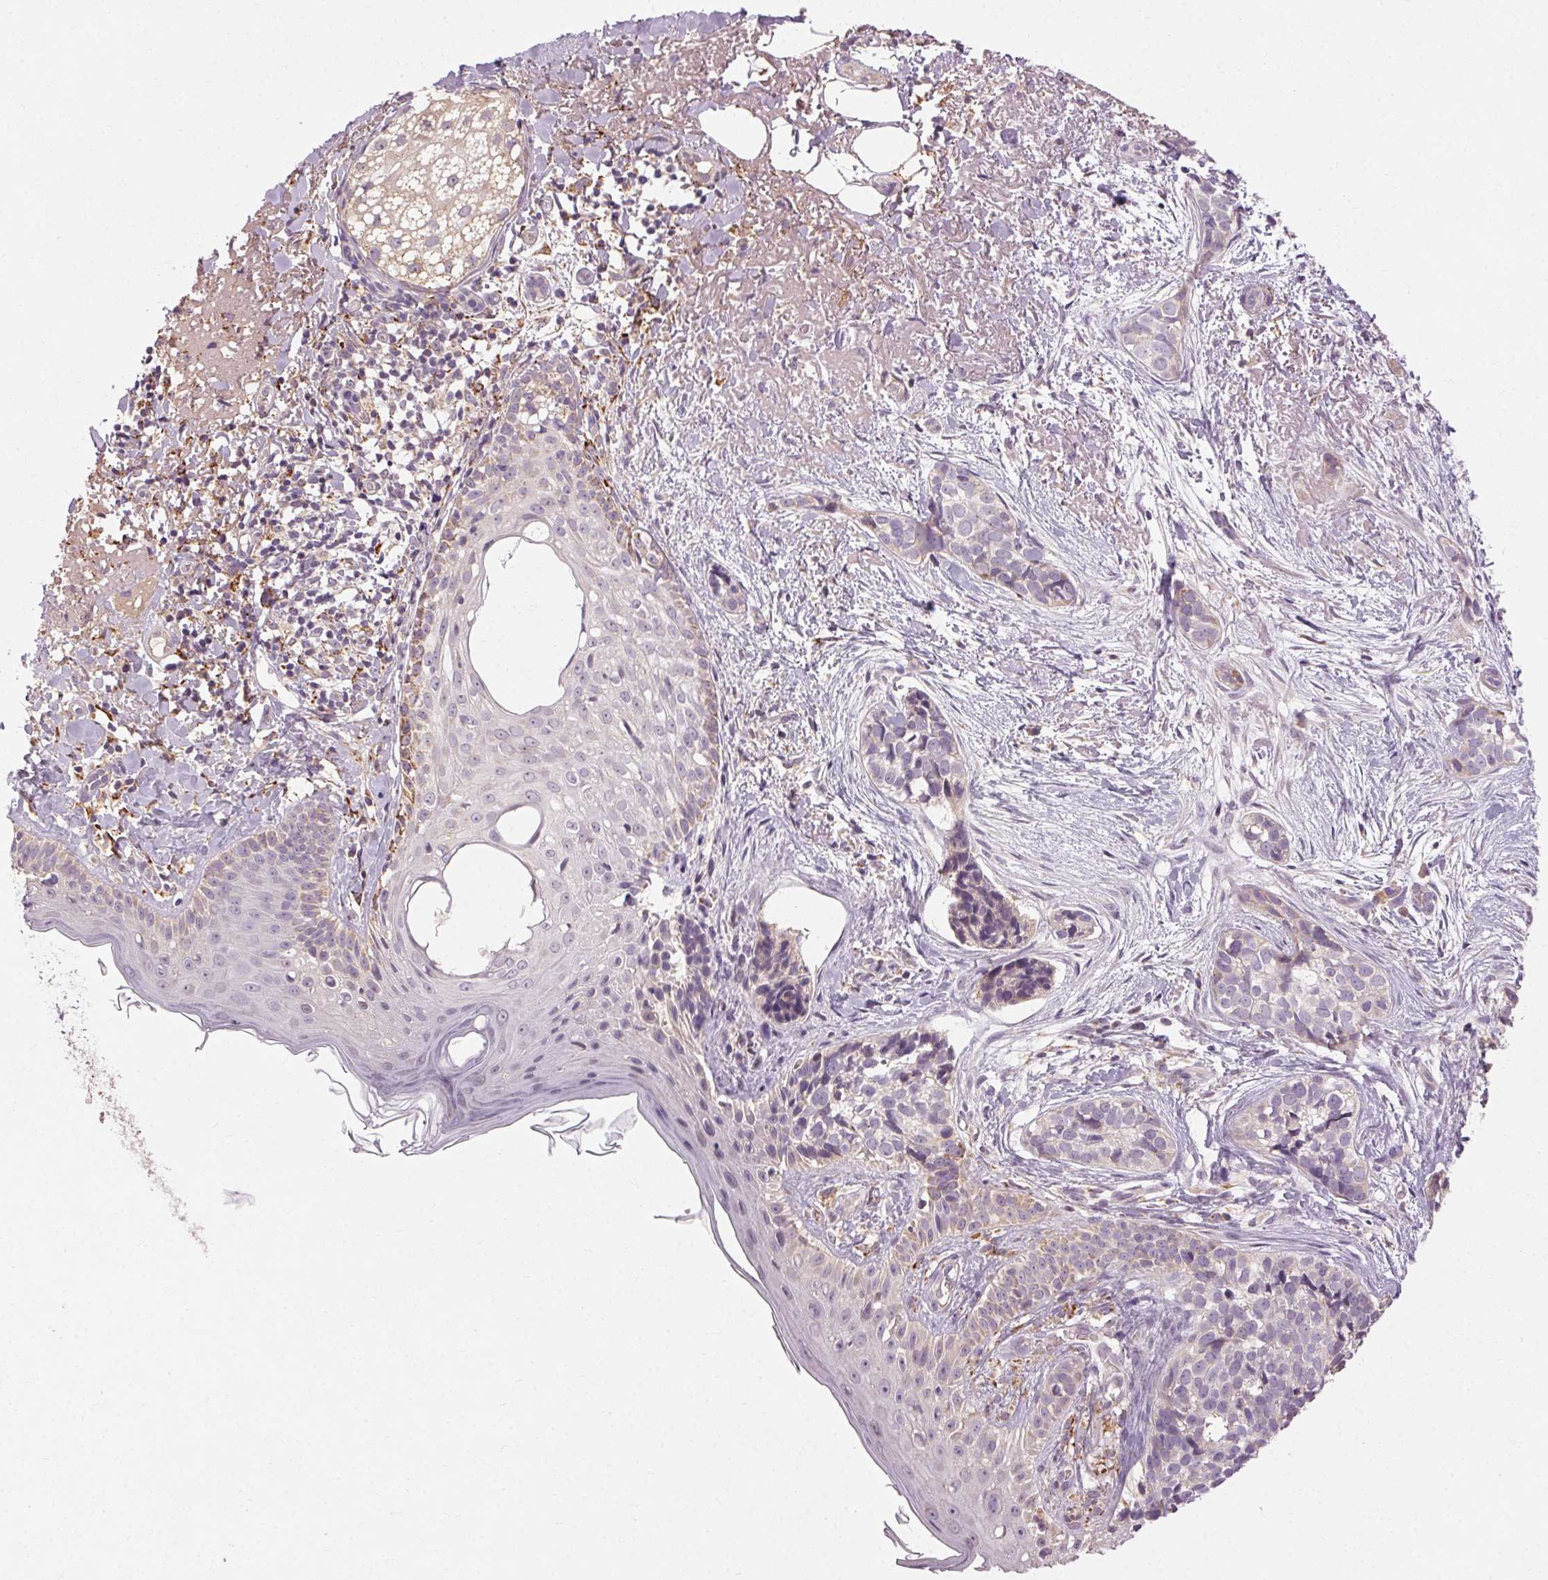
{"staining": {"intensity": "weak", "quantity": "<25%", "location": "cytoplasmic/membranous"}, "tissue": "skin cancer", "cell_type": "Tumor cells", "image_type": "cancer", "snomed": [{"axis": "morphology", "description": "Basal cell carcinoma"}, {"axis": "topography", "description": "Skin"}], "caption": "Immunohistochemistry photomicrograph of neoplastic tissue: basal cell carcinoma (skin) stained with DAB (3,3'-diaminobenzidine) shows no significant protein staining in tumor cells.", "gene": "REP15", "patient": {"sex": "male", "age": 87}}